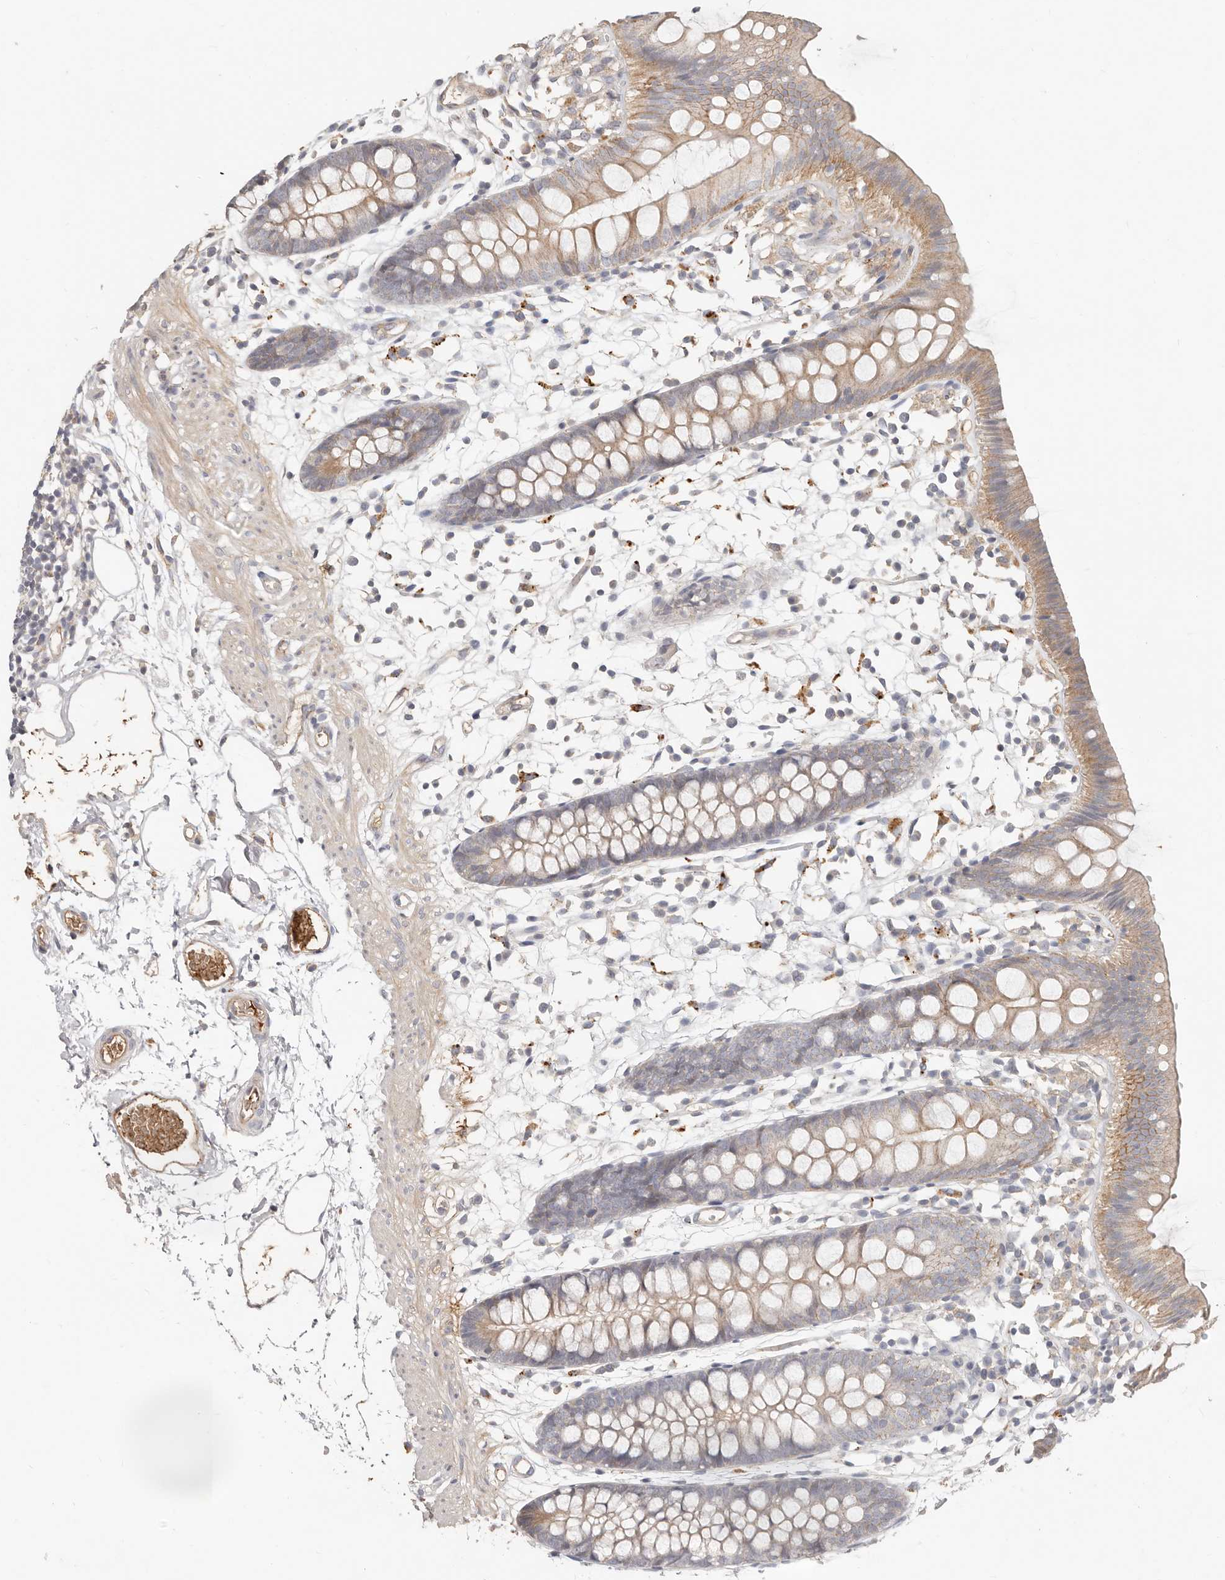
{"staining": {"intensity": "moderate", "quantity": ">75%", "location": "cytoplasmic/membranous"}, "tissue": "colon", "cell_type": "Endothelial cells", "image_type": "normal", "snomed": [{"axis": "morphology", "description": "Normal tissue, NOS"}, {"axis": "topography", "description": "Colon"}], "caption": "DAB (3,3'-diaminobenzidine) immunohistochemical staining of normal colon demonstrates moderate cytoplasmic/membranous protein expression in about >75% of endothelial cells.", "gene": "MTFR2", "patient": {"sex": "male", "age": 56}}